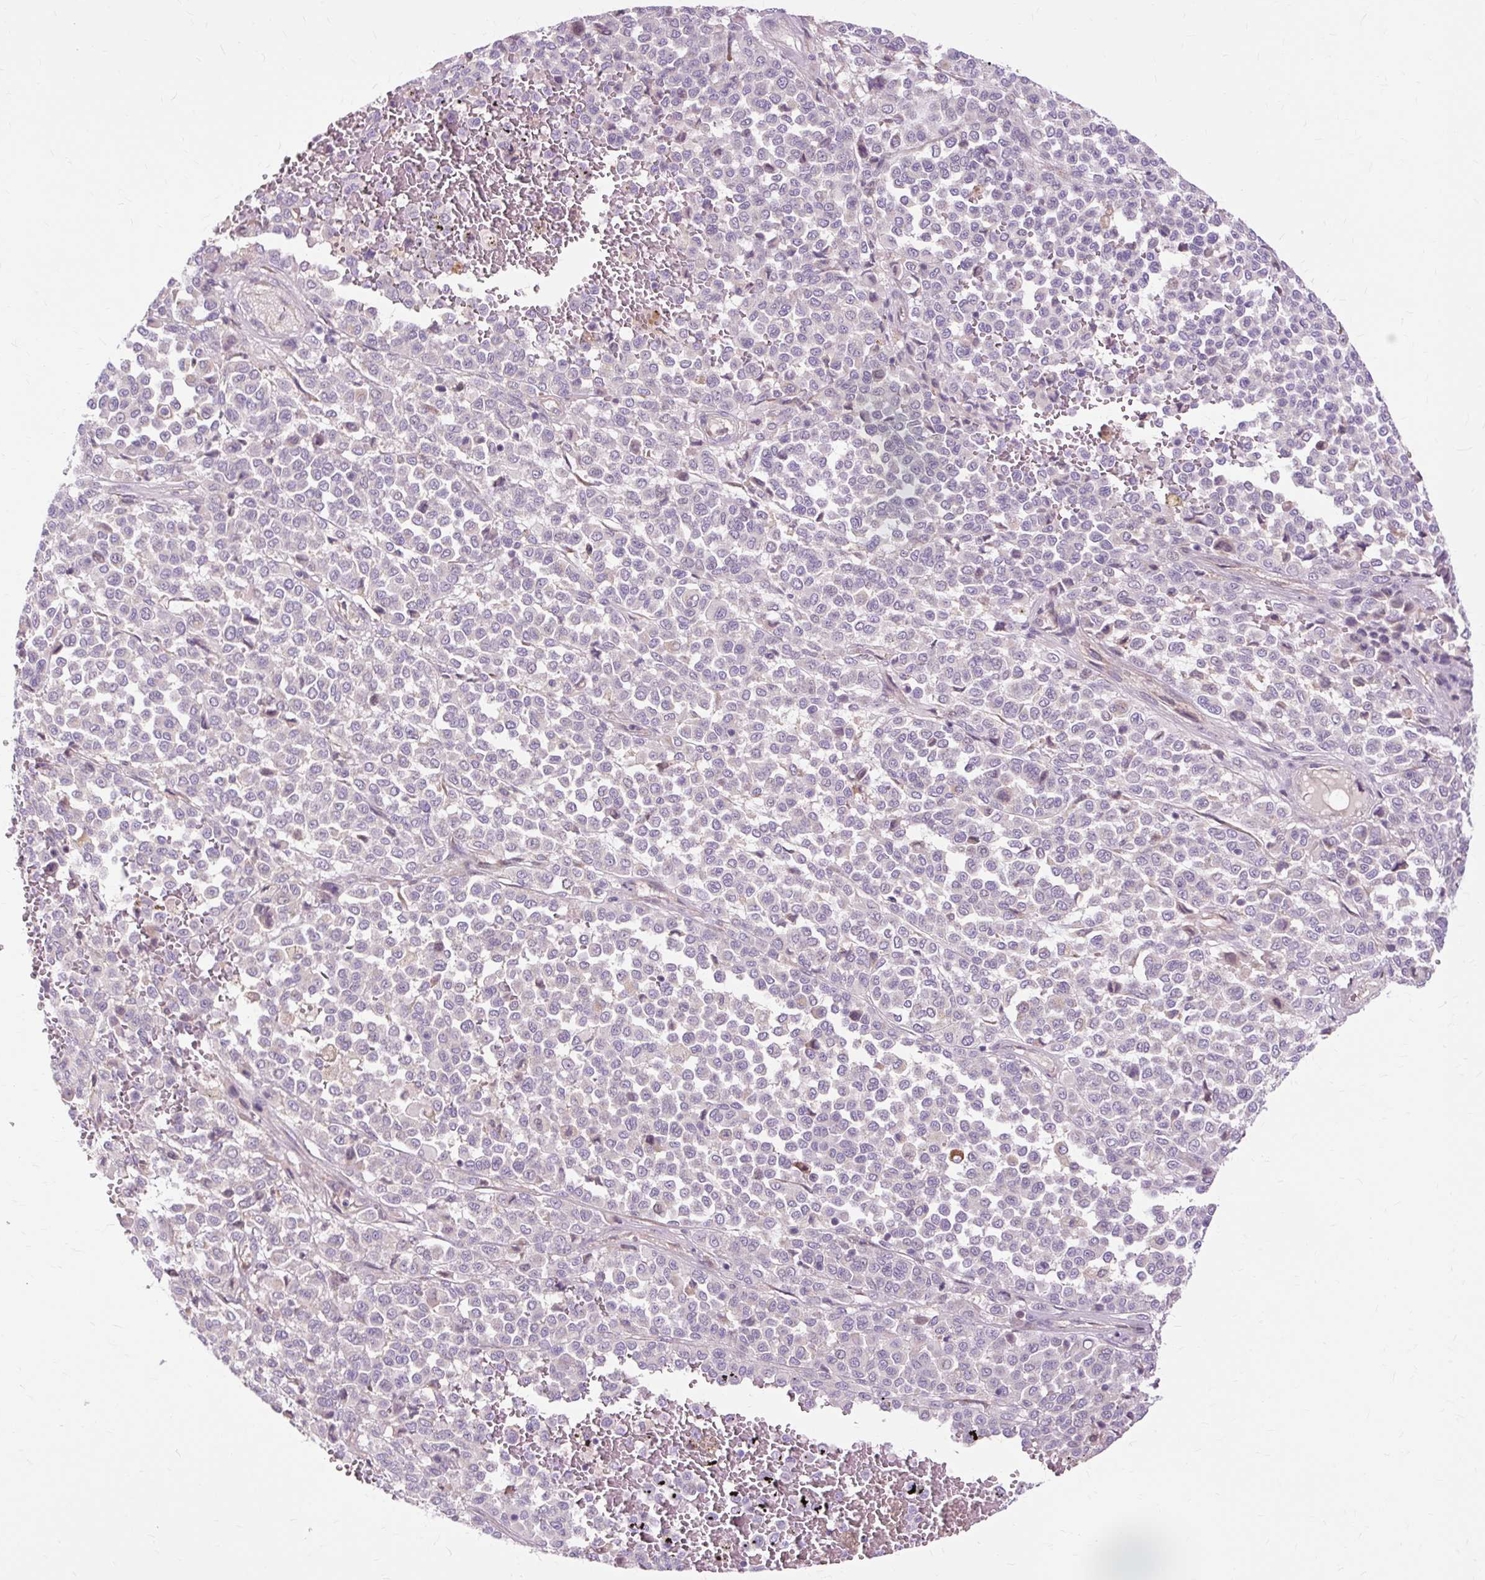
{"staining": {"intensity": "negative", "quantity": "none", "location": "none"}, "tissue": "melanoma", "cell_type": "Tumor cells", "image_type": "cancer", "snomed": [{"axis": "morphology", "description": "Malignant melanoma, Metastatic site"}, {"axis": "topography", "description": "Pancreas"}], "caption": "Human melanoma stained for a protein using immunohistochemistry demonstrates no expression in tumor cells.", "gene": "PDZD2", "patient": {"sex": "female", "age": 30}}